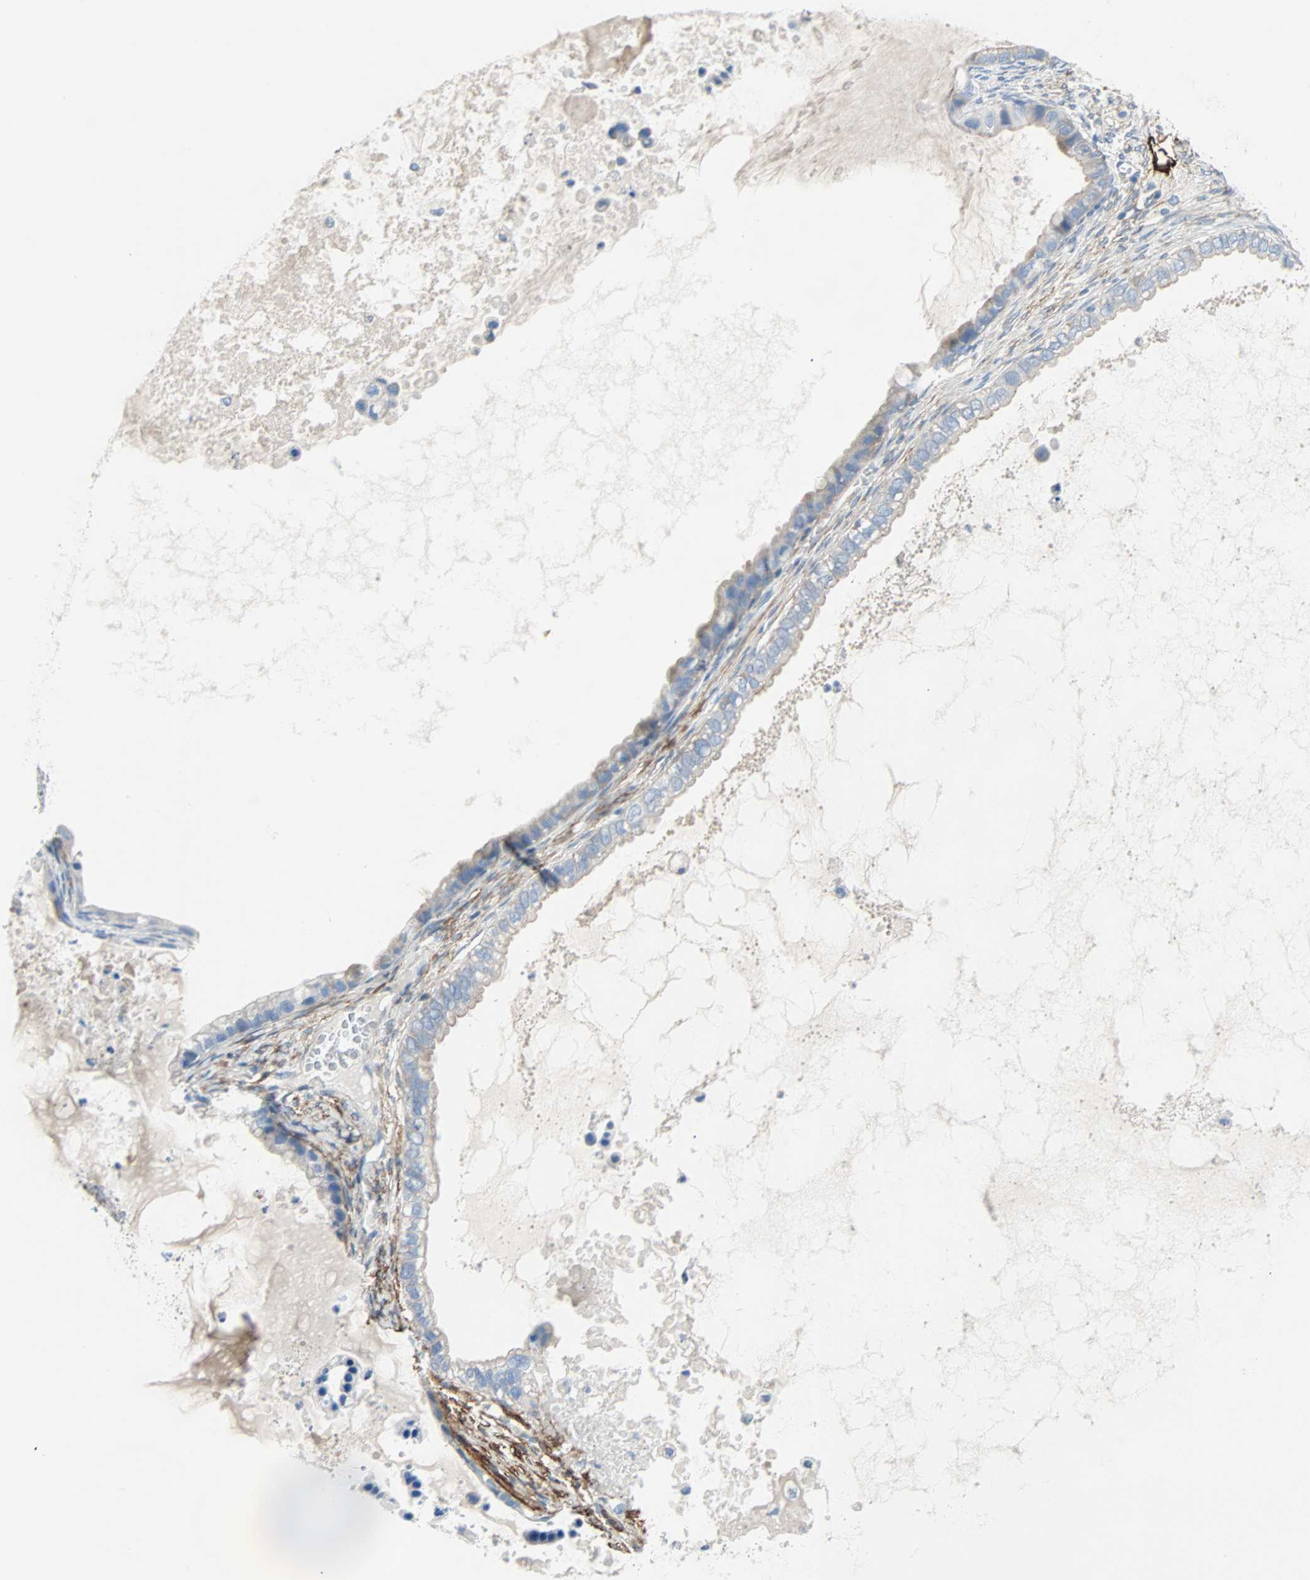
{"staining": {"intensity": "negative", "quantity": "none", "location": "none"}, "tissue": "ovarian cancer", "cell_type": "Tumor cells", "image_type": "cancer", "snomed": [{"axis": "morphology", "description": "Cystadenocarcinoma, mucinous, NOS"}, {"axis": "topography", "description": "Ovary"}], "caption": "Immunohistochemistry micrograph of human ovarian cancer (mucinous cystadenocarcinoma) stained for a protein (brown), which shows no expression in tumor cells.", "gene": "PDPN", "patient": {"sex": "female", "age": 80}}